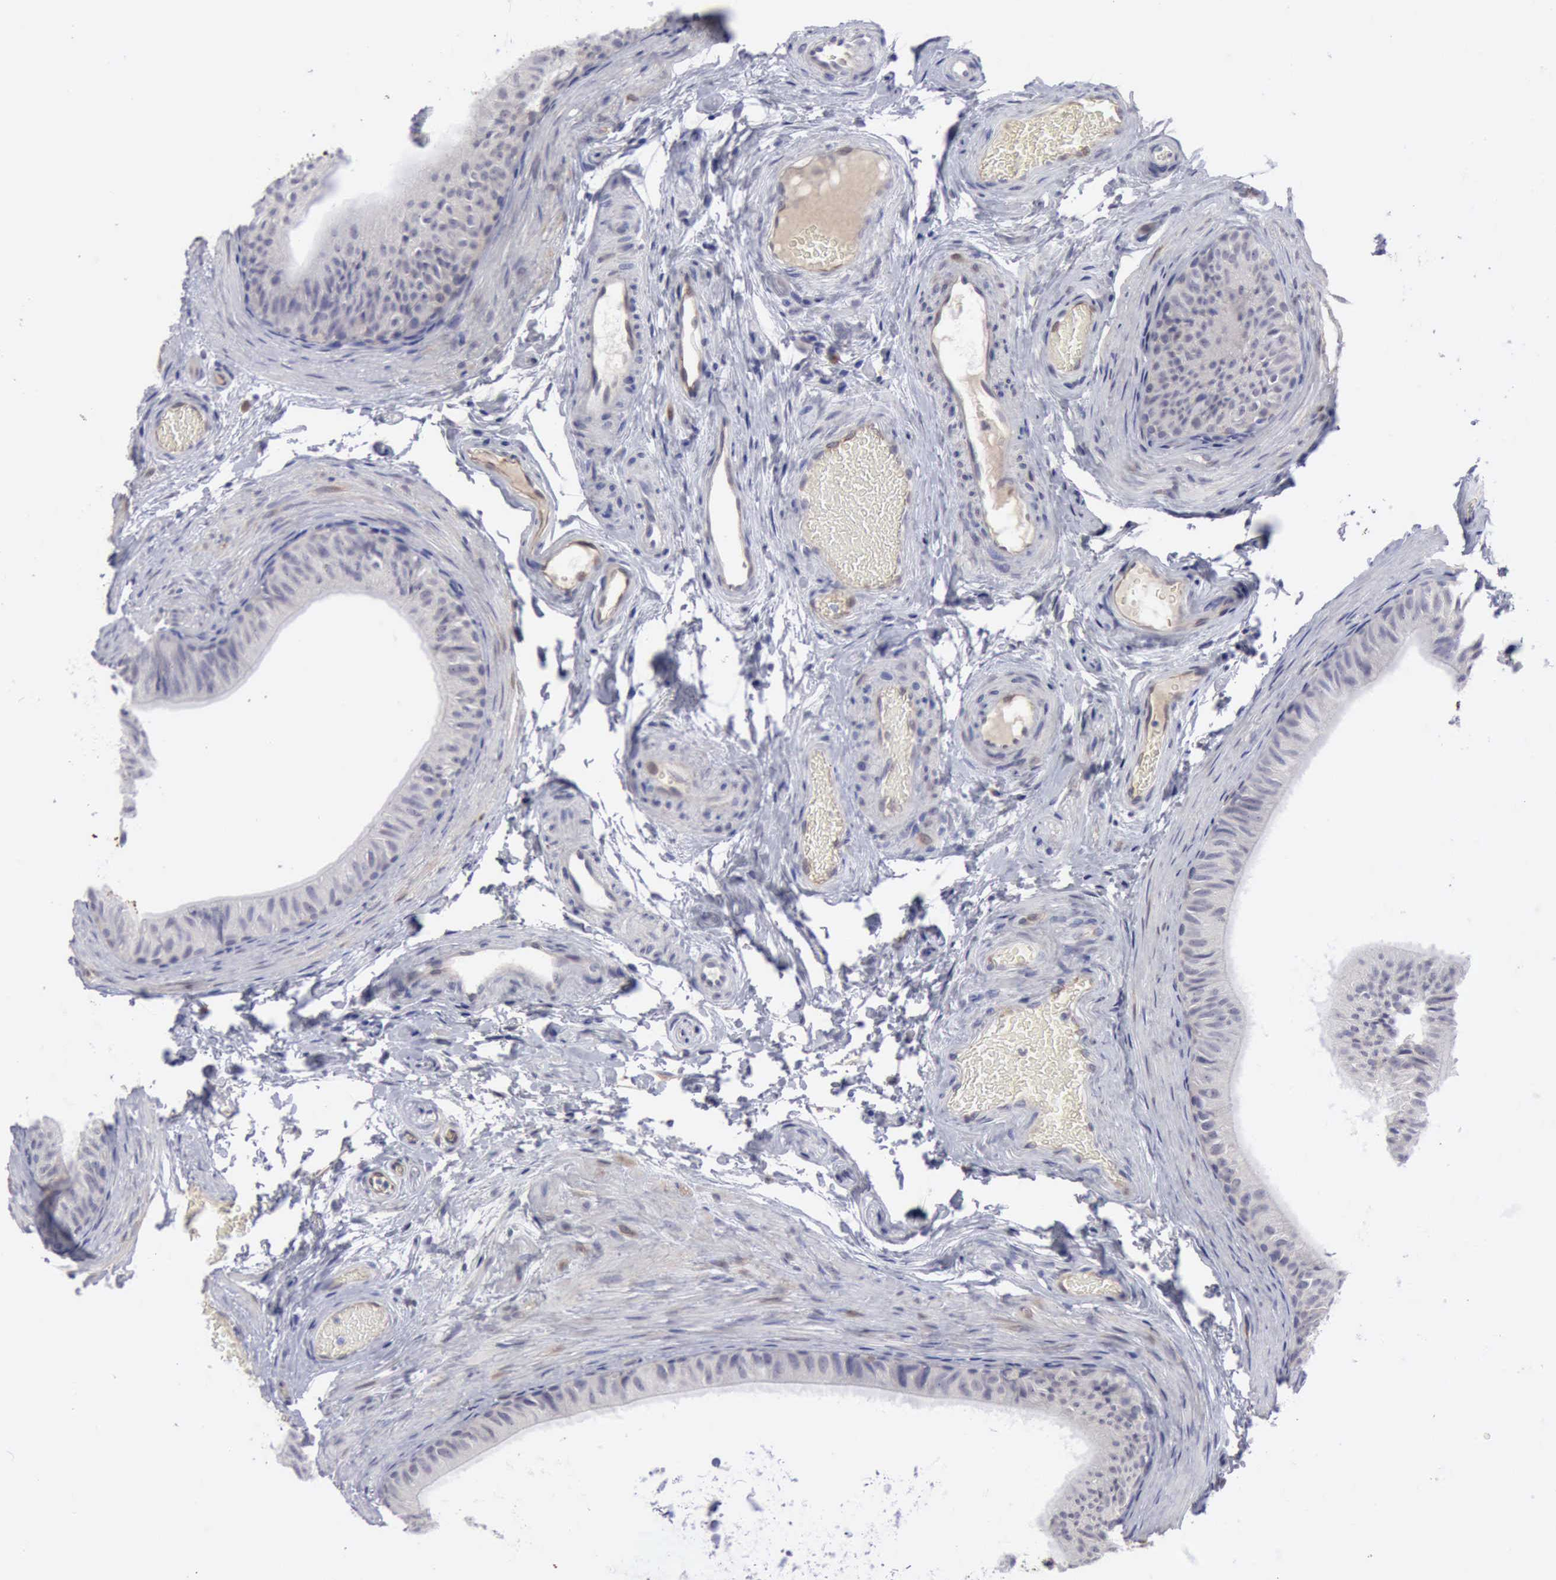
{"staining": {"intensity": "negative", "quantity": "none", "location": "none"}, "tissue": "epididymis", "cell_type": "Glandular cells", "image_type": "normal", "snomed": [{"axis": "morphology", "description": "Normal tissue, NOS"}, {"axis": "topography", "description": "Testis"}, {"axis": "topography", "description": "Epididymis"}], "caption": "A histopathology image of epididymis stained for a protein displays no brown staining in glandular cells. The staining is performed using DAB brown chromogen with nuclei counter-stained in using hematoxylin.", "gene": "TFRC", "patient": {"sex": "male", "age": 36}}